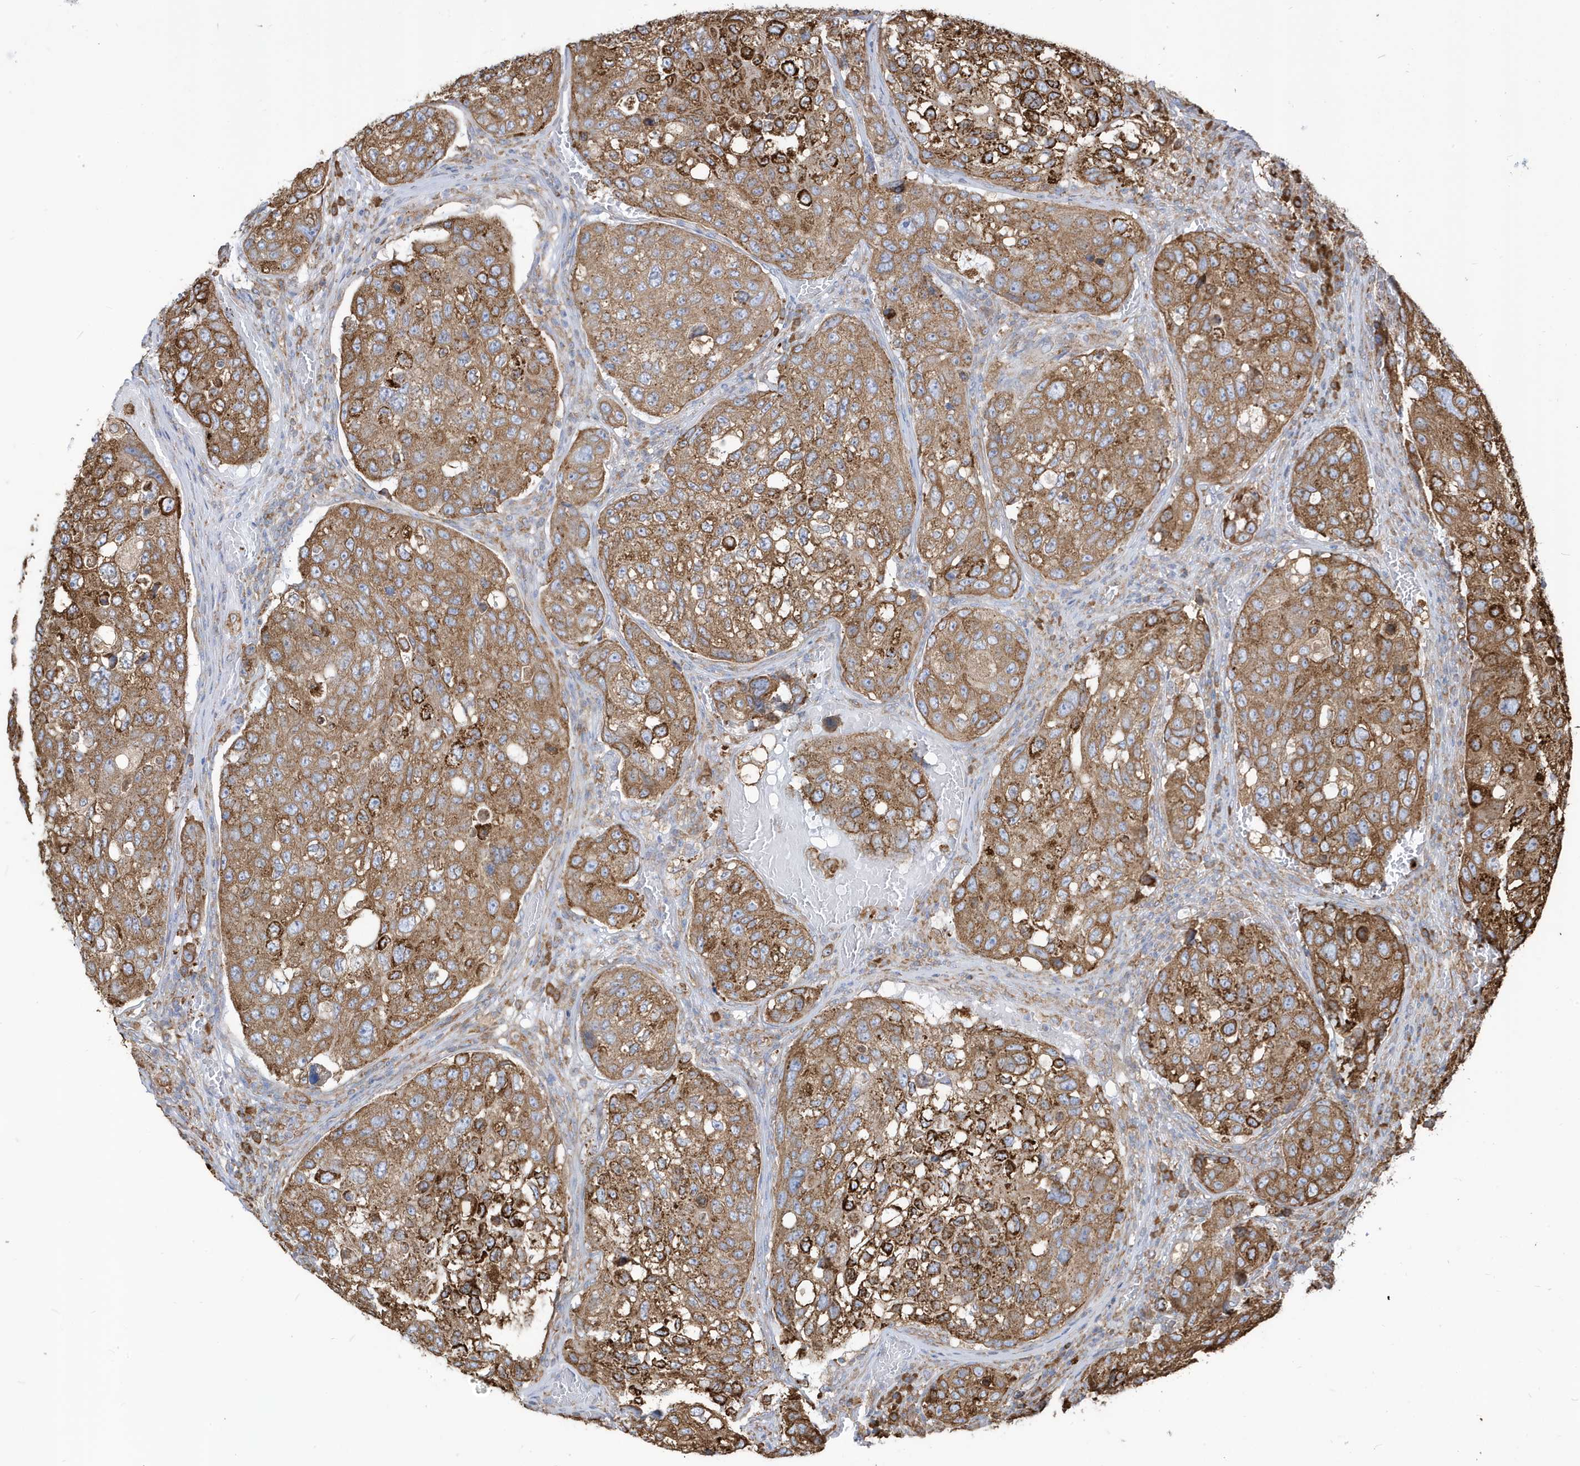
{"staining": {"intensity": "moderate", "quantity": ">75%", "location": "cytoplasmic/membranous"}, "tissue": "urothelial cancer", "cell_type": "Tumor cells", "image_type": "cancer", "snomed": [{"axis": "morphology", "description": "Urothelial carcinoma, High grade"}, {"axis": "topography", "description": "Lymph node"}, {"axis": "topography", "description": "Urinary bladder"}], "caption": "A micrograph of urothelial carcinoma (high-grade) stained for a protein shows moderate cytoplasmic/membranous brown staining in tumor cells.", "gene": "PDIA6", "patient": {"sex": "male", "age": 51}}